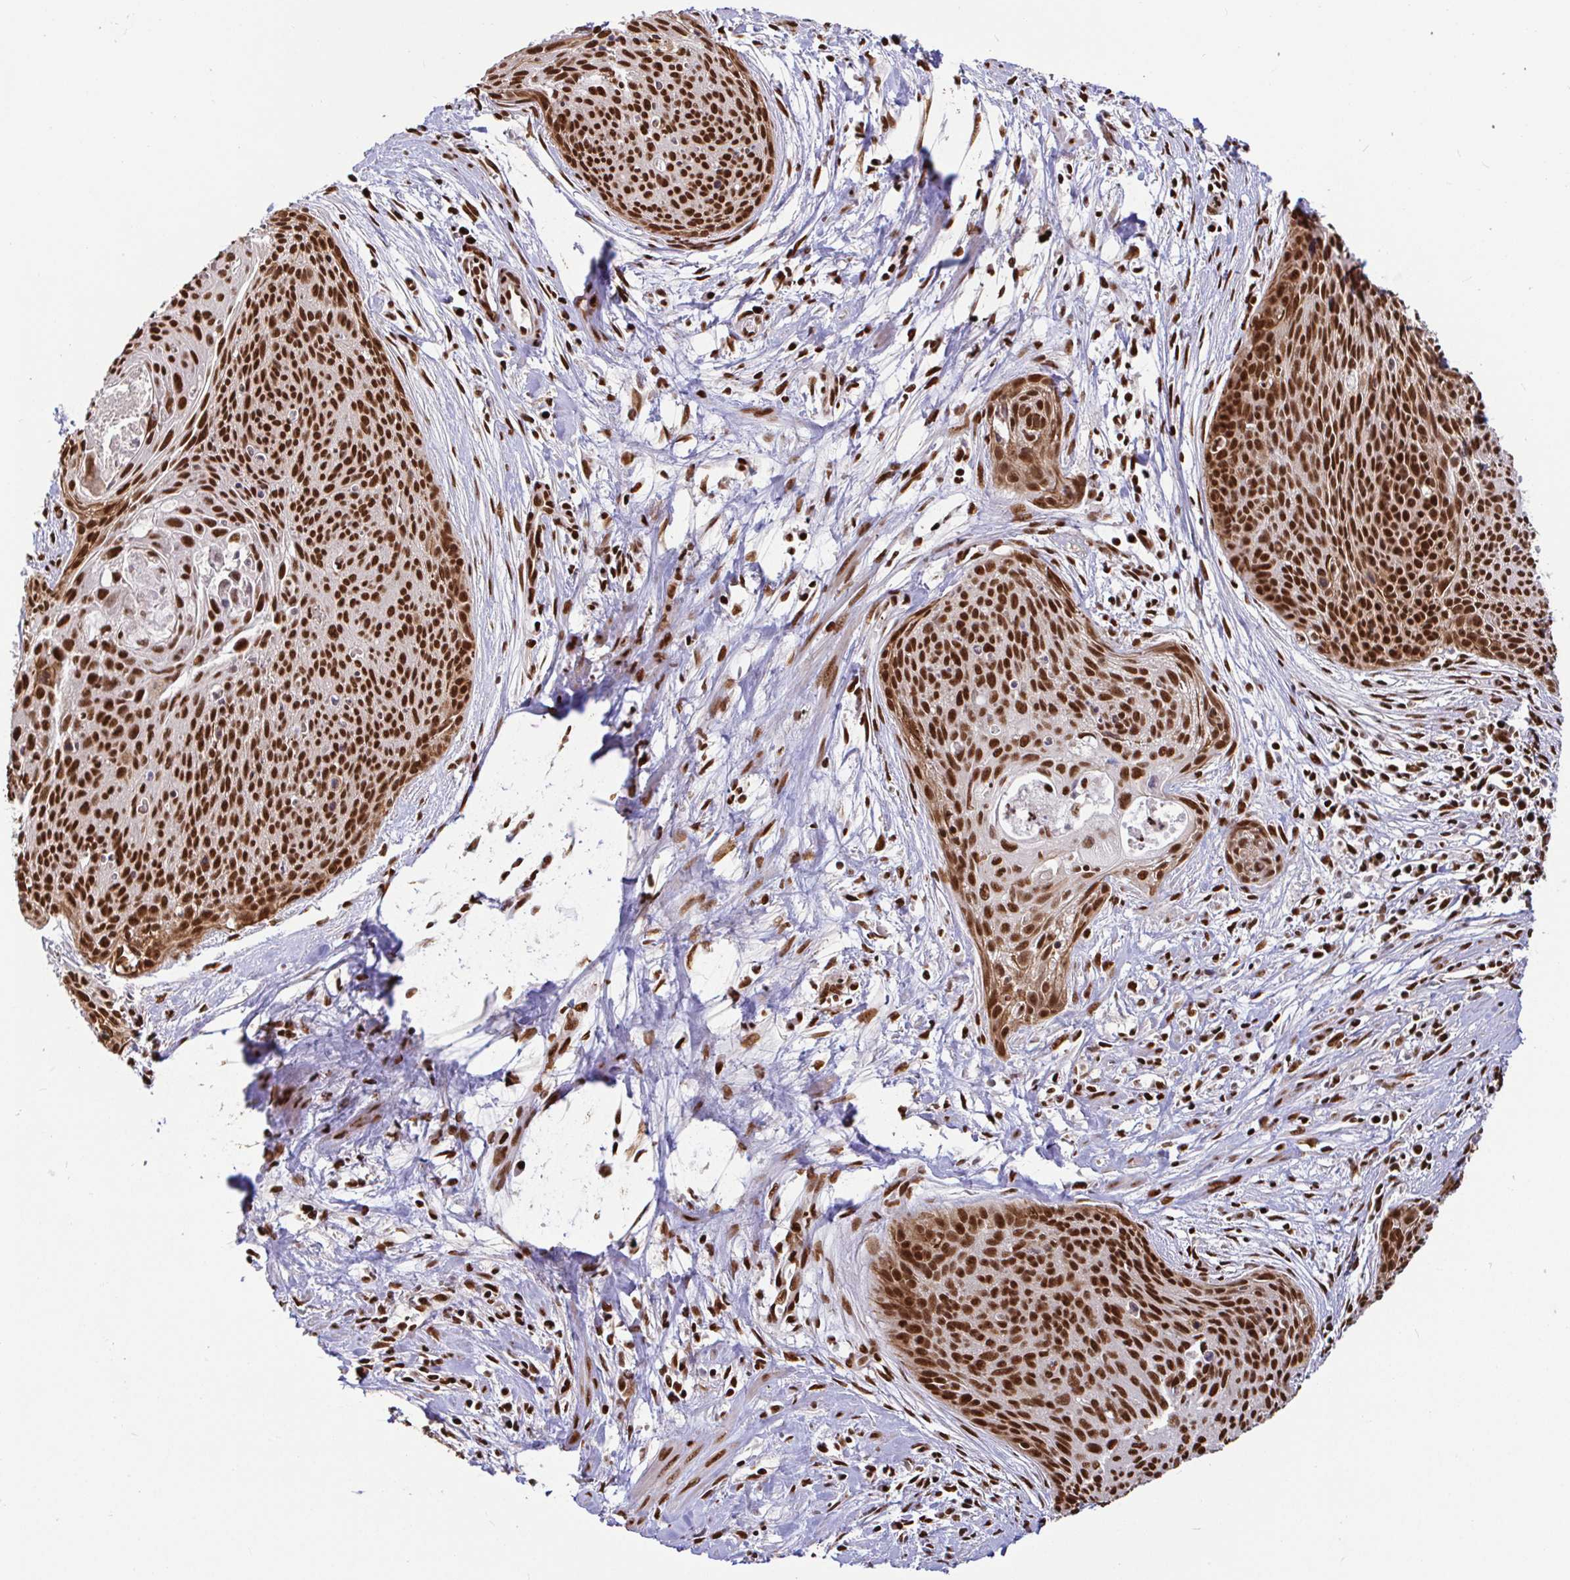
{"staining": {"intensity": "strong", "quantity": ">75%", "location": "nuclear"}, "tissue": "cervical cancer", "cell_type": "Tumor cells", "image_type": "cancer", "snomed": [{"axis": "morphology", "description": "Squamous cell carcinoma, NOS"}, {"axis": "topography", "description": "Cervix"}], "caption": "Cervical cancer stained with a brown dye shows strong nuclear positive positivity in about >75% of tumor cells.", "gene": "SP3", "patient": {"sex": "female", "age": 55}}